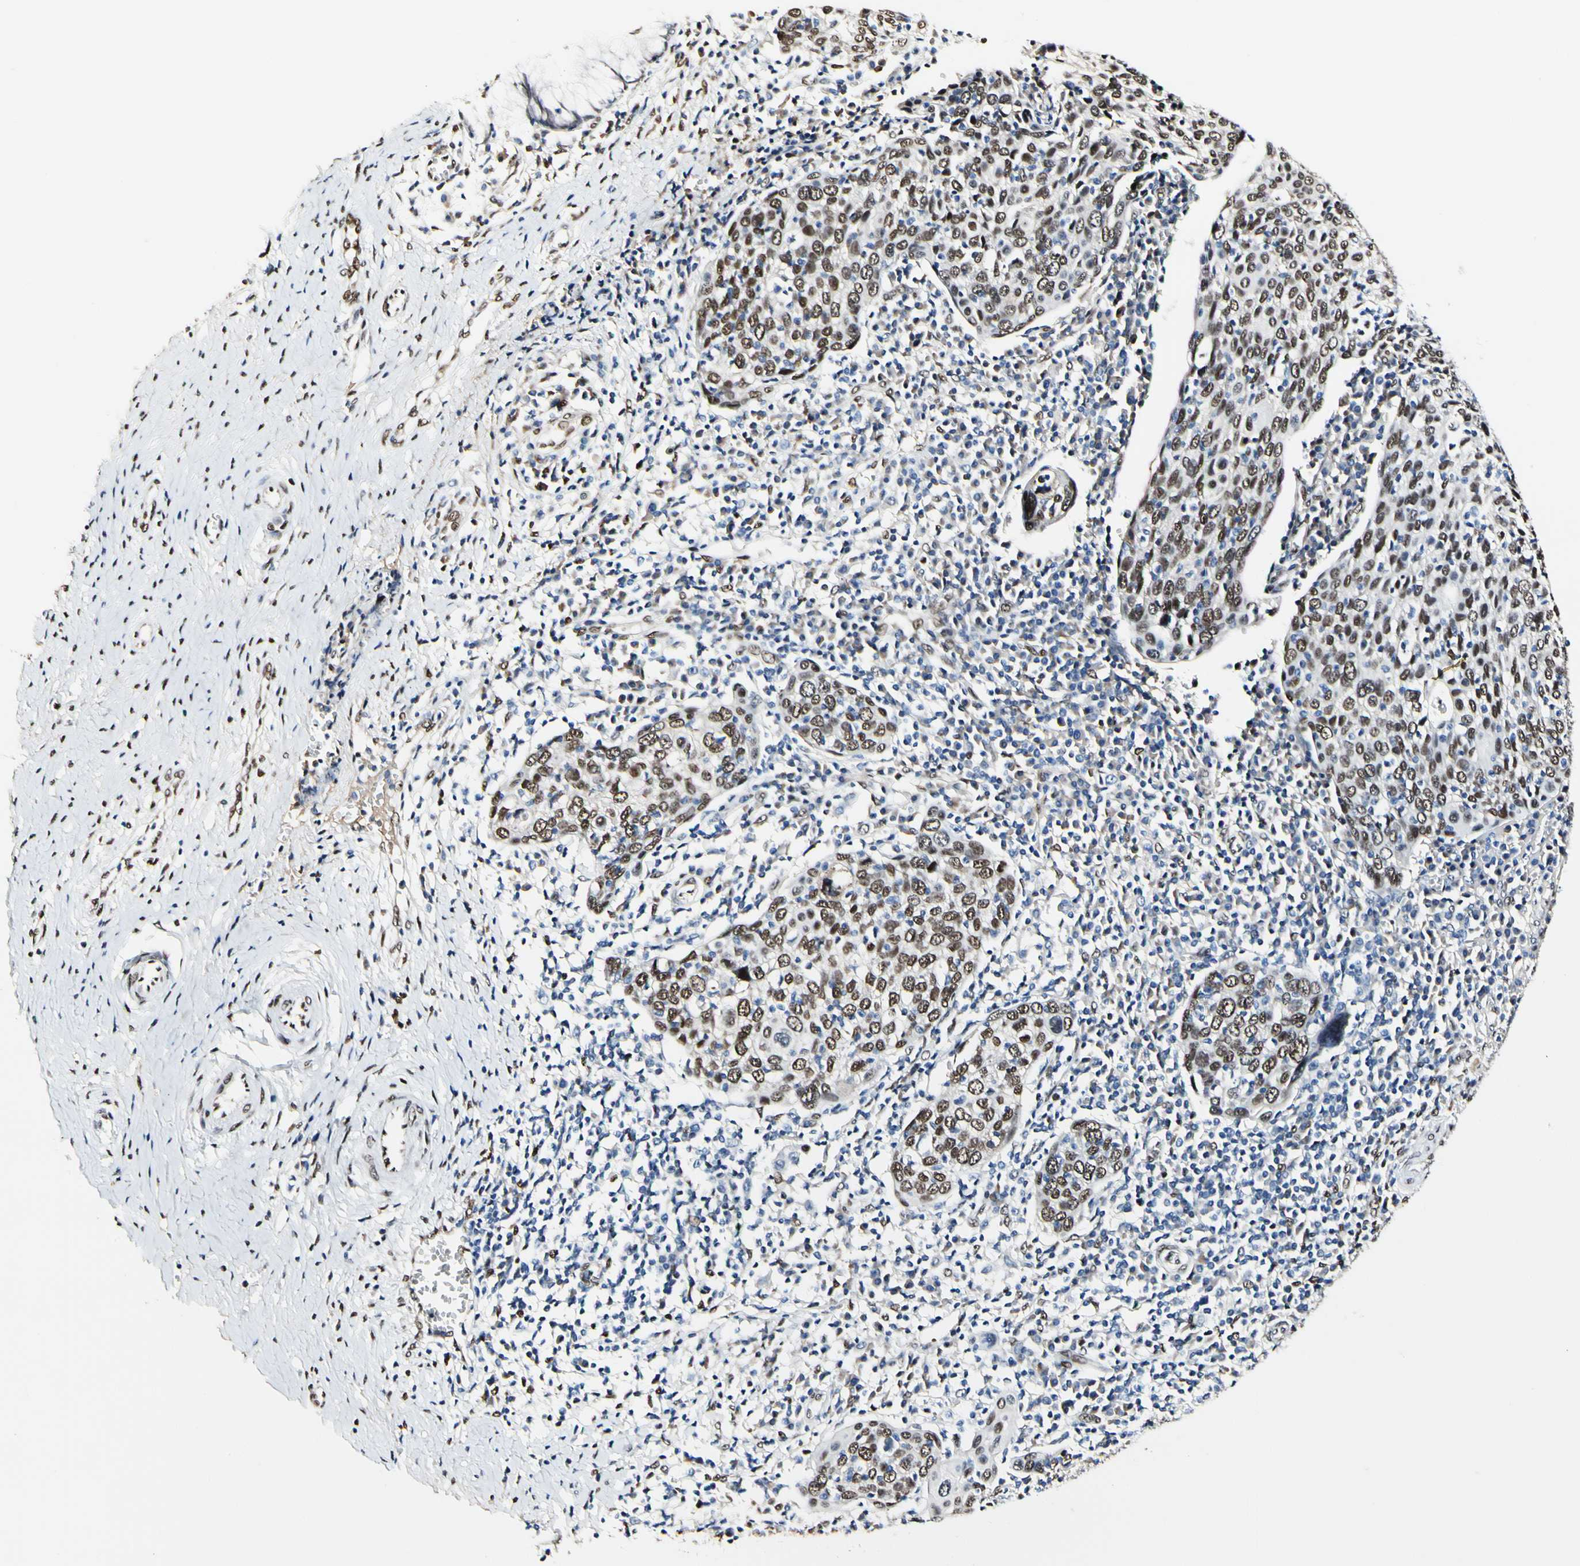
{"staining": {"intensity": "moderate", "quantity": ">75%", "location": "nuclear"}, "tissue": "cervical cancer", "cell_type": "Tumor cells", "image_type": "cancer", "snomed": [{"axis": "morphology", "description": "Squamous cell carcinoma, NOS"}, {"axis": "topography", "description": "Cervix"}], "caption": "Immunohistochemical staining of squamous cell carcinoma (cervical) demonstrates moderate nuclear protein staining in about >75% of tumor cells. (DAB (3,3'-diaminobenzidine) IHC, brown staining for protein, blue staining for nuclei).", "gene": "NFIA", "patient": {"sex": "female", "age": 40}}